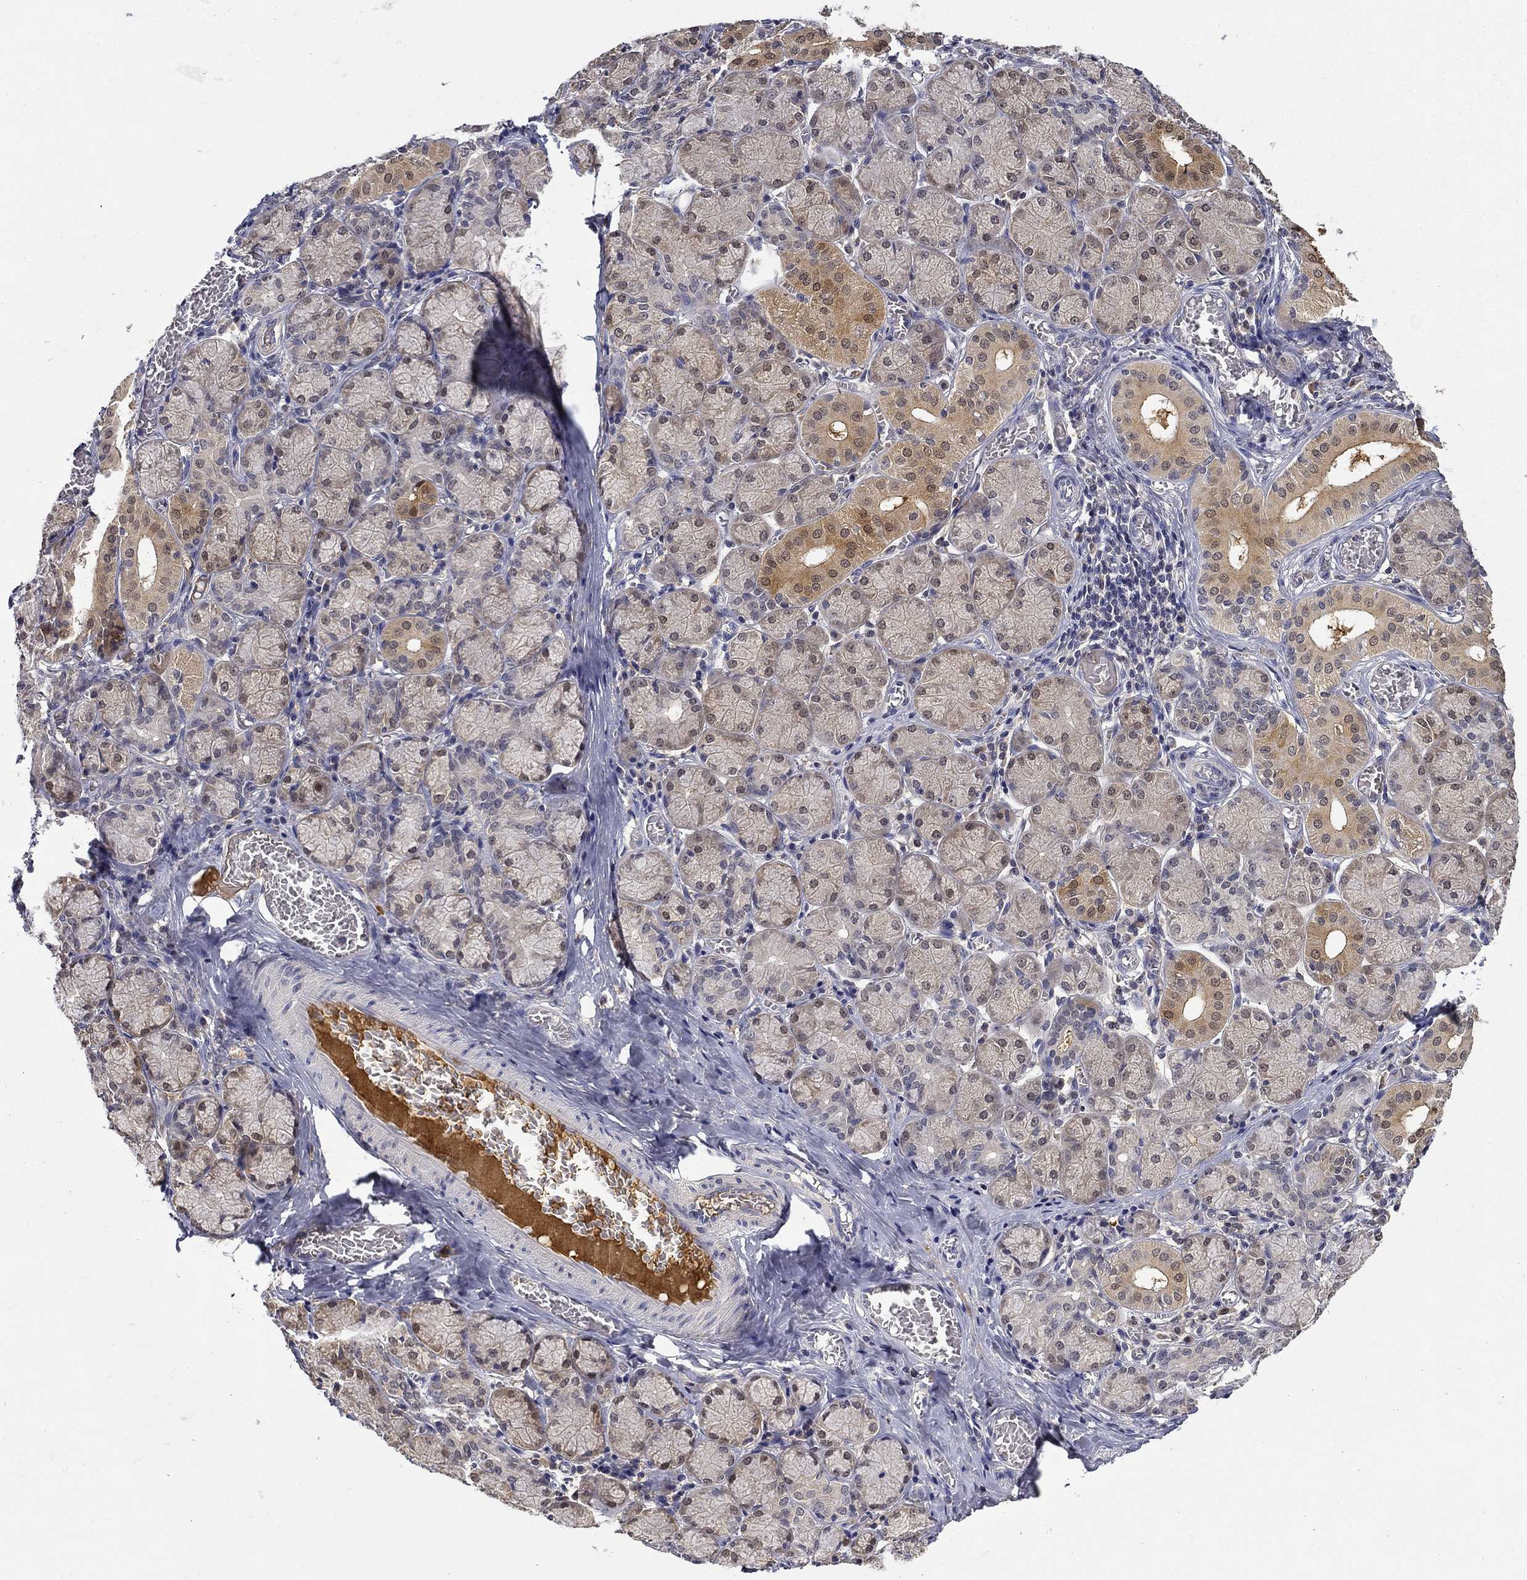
{"staining": {"intensity": "strong", "quantity": "<25%", "location": "cytoplasmic/membranous,nuclear"}, "tissue": "salivary gland", "cell_type": "Glandular cells", "image_type": "normal", "snomed": [{"axis": "morphology", "description": "Normal tissue, NOS"}, {"axis": "topography", "description": "Salivary gland"}, {"axis": "topography", "description": "Peripheral nerve tissue"}], "caption": "The histopathology image demonstrates immunohistochemical staining of normal salivary gland. There is strong cytoplasmic/membranous,nuclear expression is seen in approximately <25% of glandular cells.", "gene": "DDTL", "patient": {"sex": "female", "age": 24}}